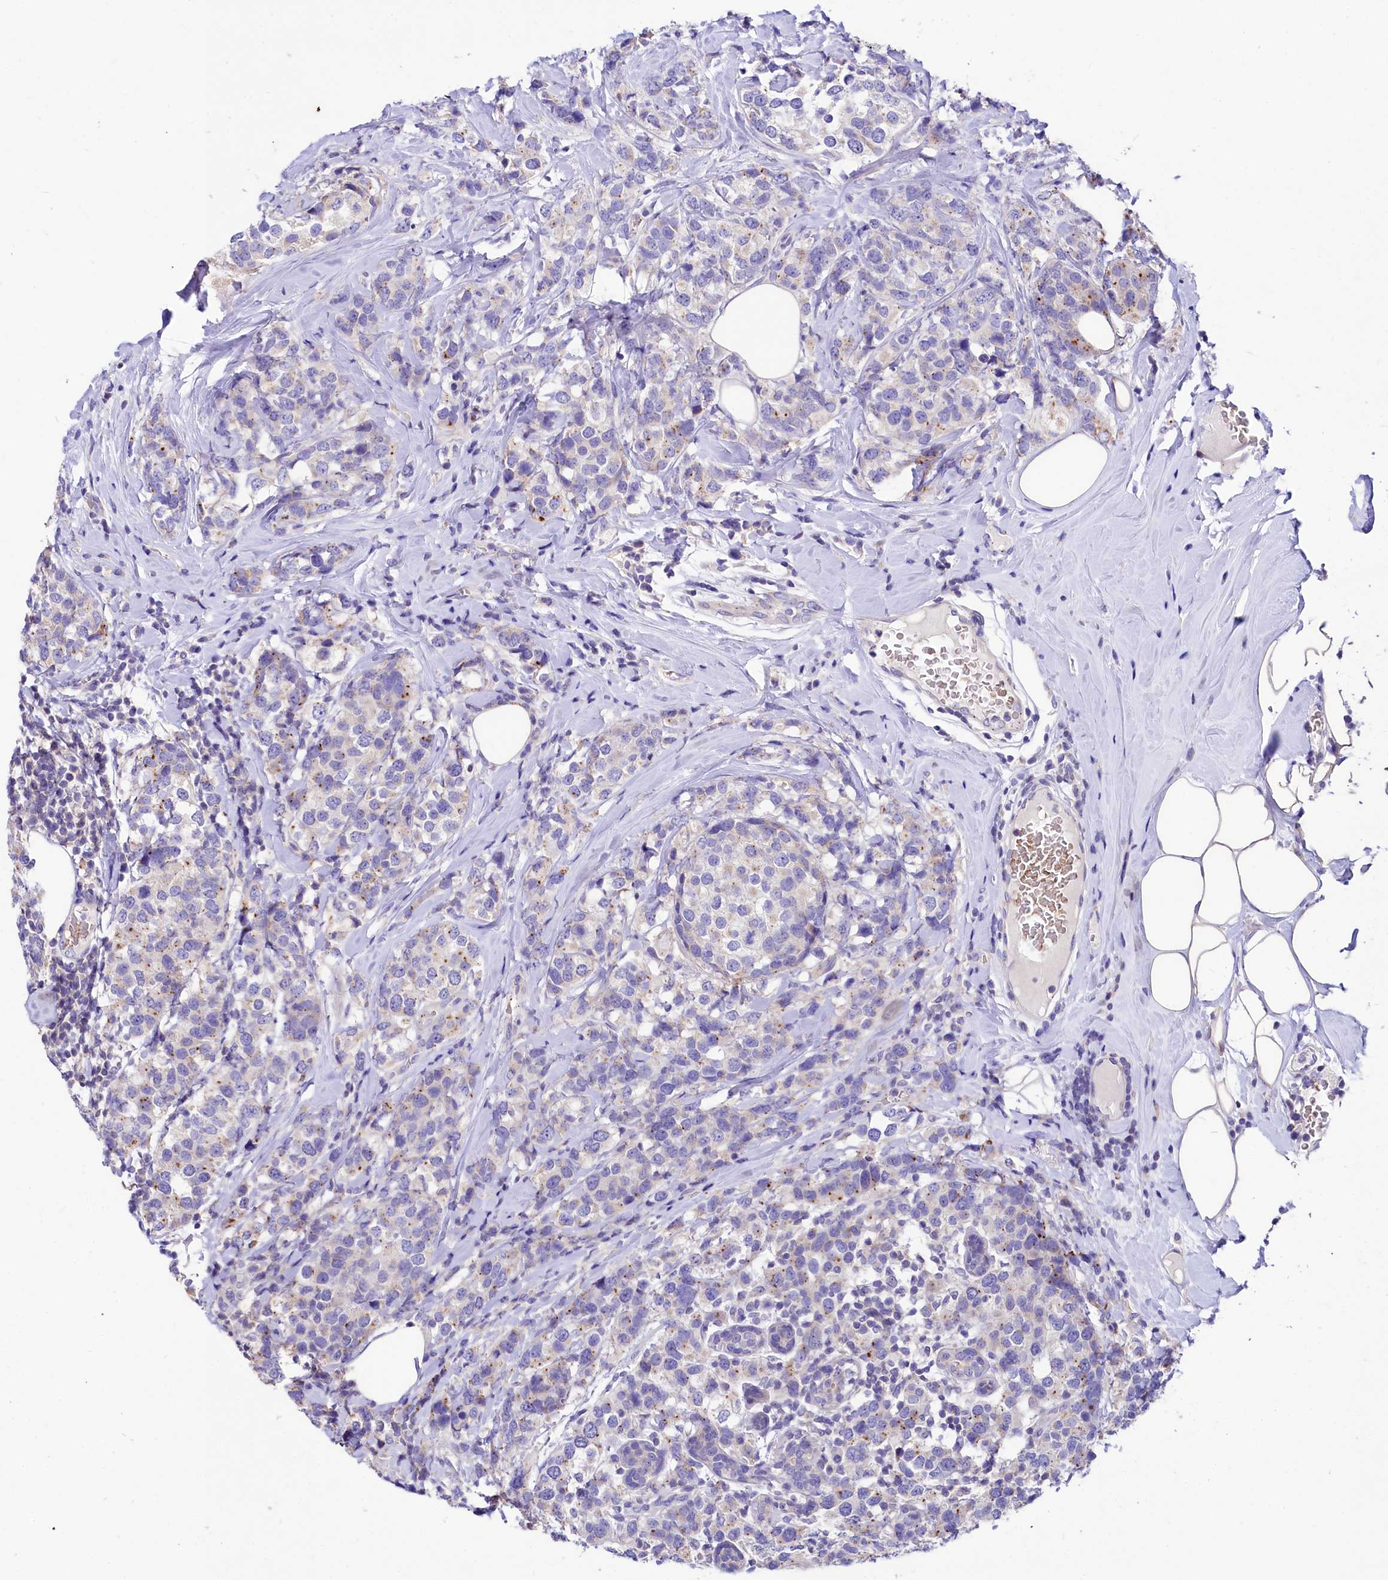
{"staining": {"intensity": "negative", "quantity": "none", "location": "none"}, "tissue": "breast cancer", "cell_type": "Tumor cells", "image_type": "cancer", "snomed": [{"axis": "morphology", "description": "Lobular carcinoma"}, {"axis": "topography", "description": "Breast"}], "caption": "This is a histopathology image of immunohistochemistry staining of breast lobular carcinoma, which shows no expression in tumor cells. (Immunohistochemistry (ihc), brightfield microscopy, high magnification).", "gene": "ABHD5", "patient": {"sex": "female", "age": 59}}